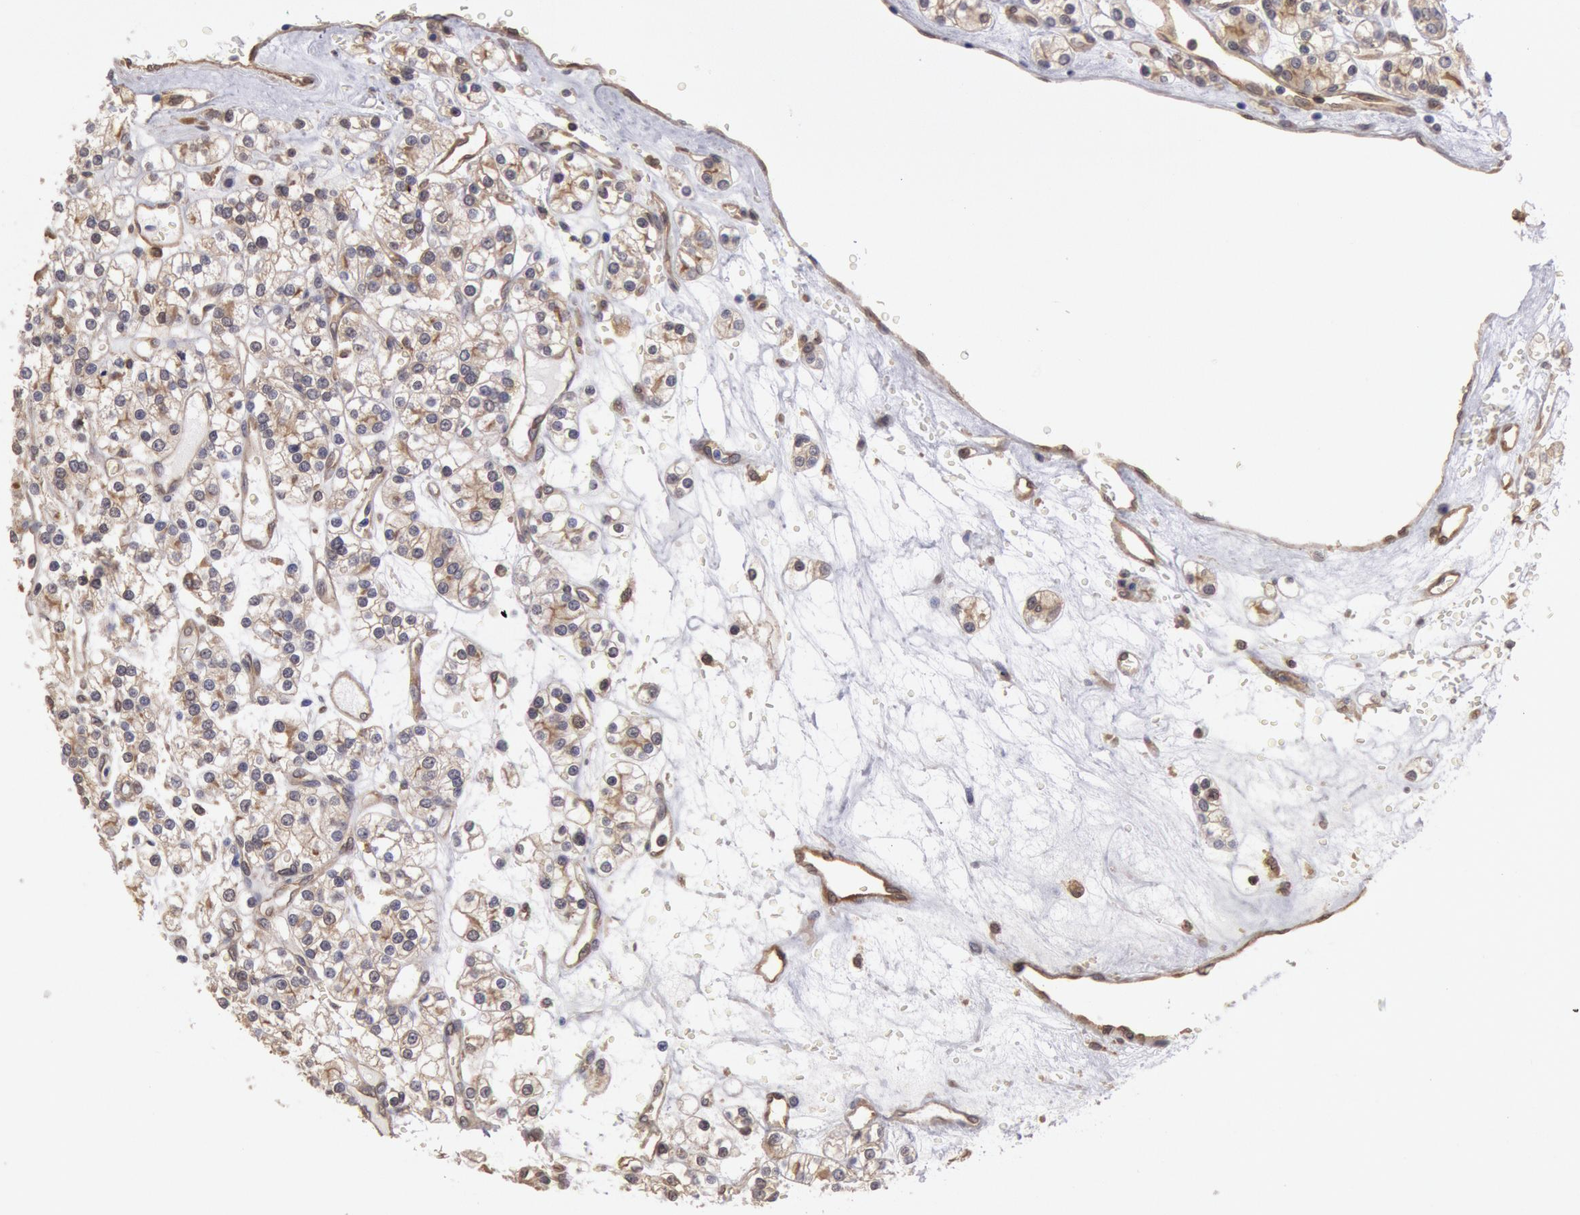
{"staining": {"intensity": "weak", "quantity": "25%-75%", "location": "cytoplasmic/membranous"}, "tissue": "renal cancer", "cell_type": "Tumor cells", "image_type": "cancer", "snomed": [{"axis": "morphology", "description": "Adenocarcinoma, NOS"}, {"axis": "topography", "description": "Kidney"}], "caption": "Adenocarcinoma (renal) stained with a protein marker exhibits weak staining in tumor cells.", "gene": "CCDC50", "patient": {"sex": "female", "age": 62}}